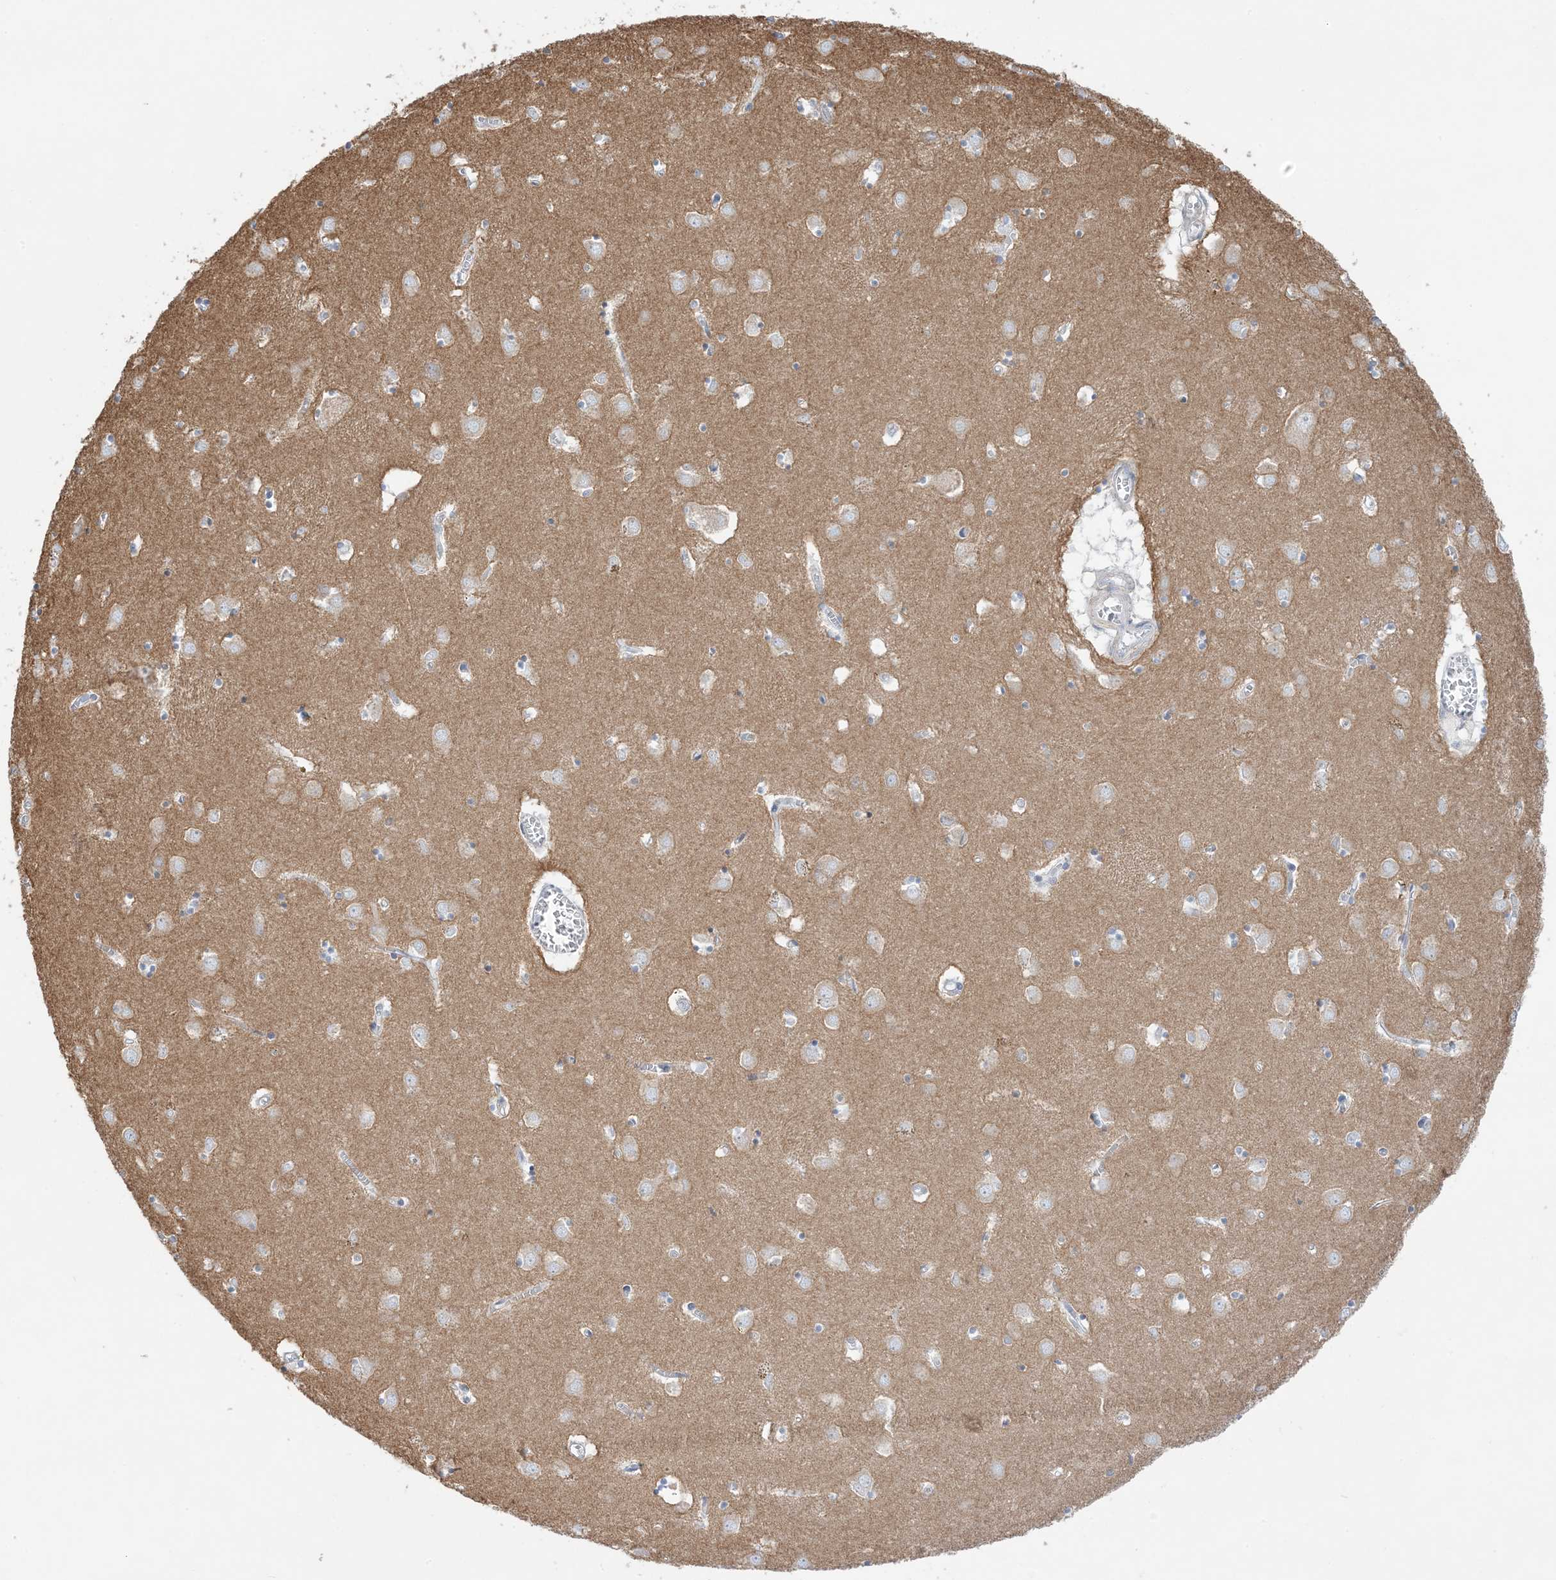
{"staining": {"intensity": "weak", "quantity": "<25%", "location": "cytoplasmic/membranous"}, "tissue": "caudate", "cell_type": "Glial cells", "image_type": "normal", "snomed": [{"axis": "morphology", "description": "Normal tissue, NOS"}, {"axis": "topography", "description": "Lateral ventricle wall"}], "caption": "Glial cells show no significant positivity in unremarkable caudate. (DAB (3,3'-diaminobenzidine) IHC visualized using brightfield microscopy, high magnification).", "gene": "FAM184A", "patient": {"sex": "male", "age": 70}}